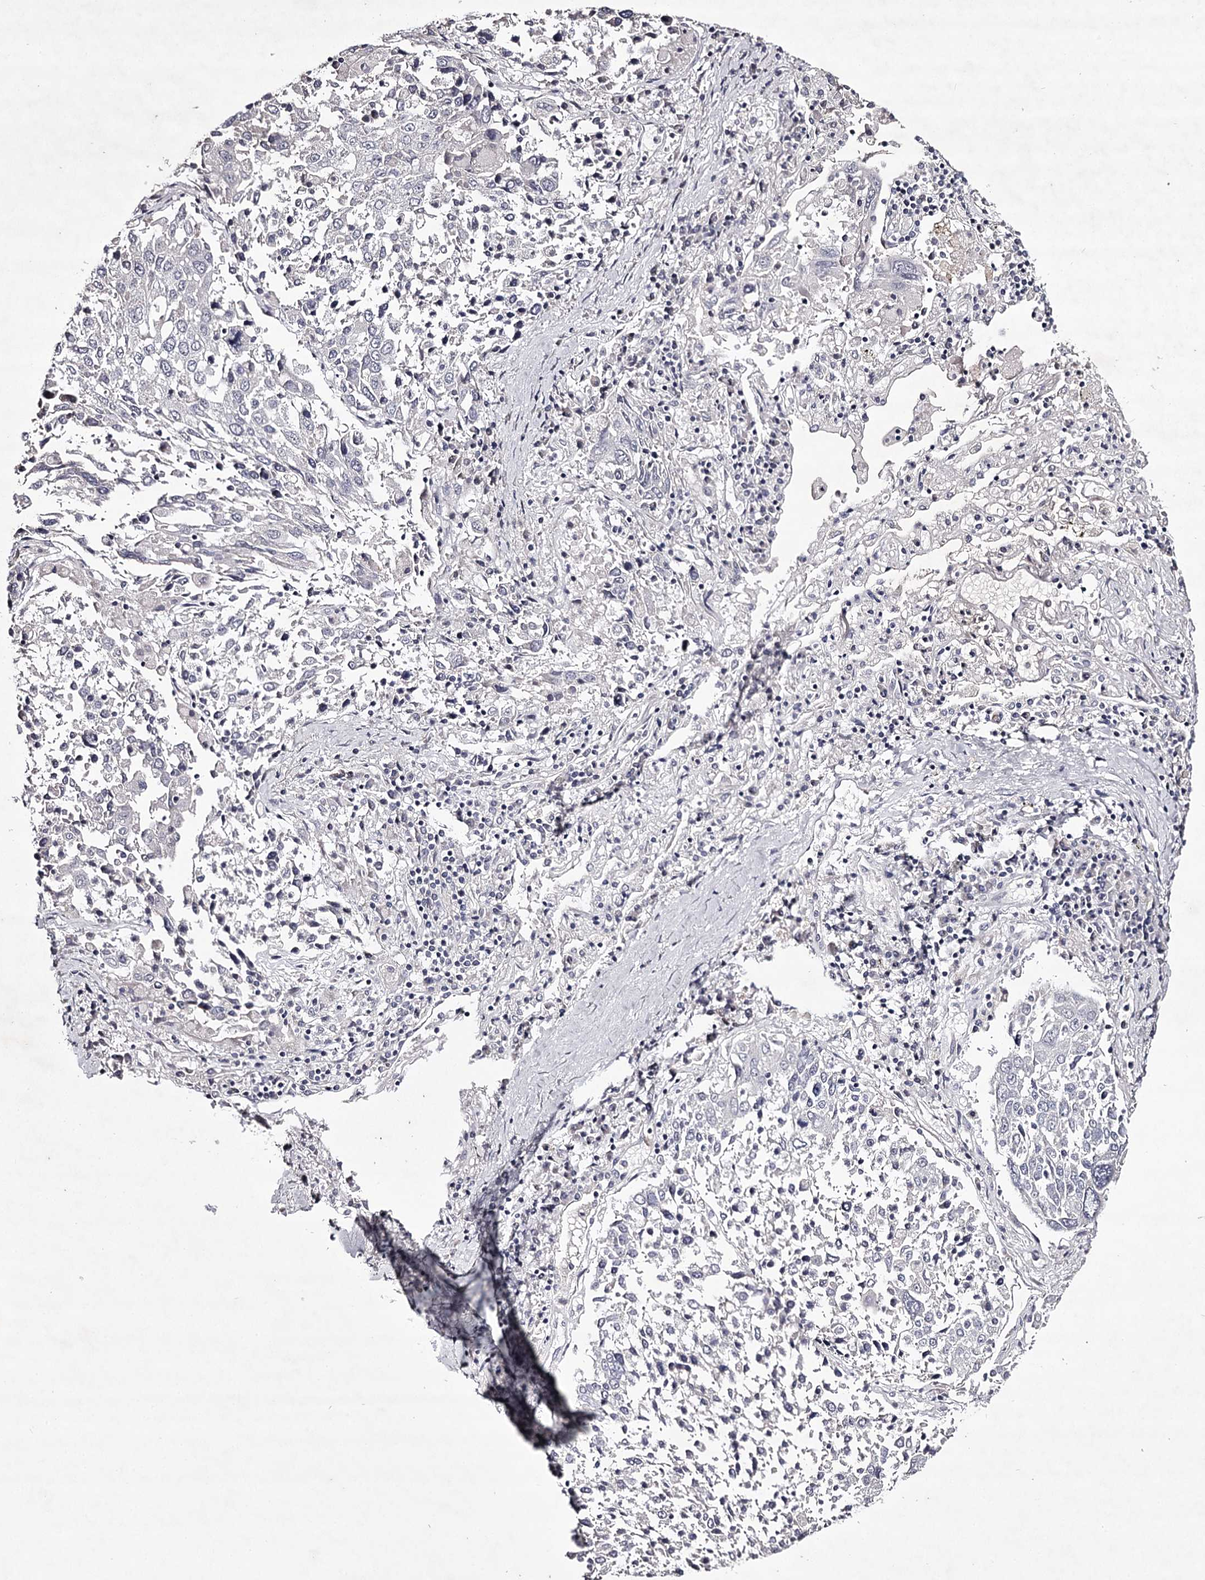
{"staining": {"intensity": "negative", "quantity": "none", "location": "none"}, "tissue": "lung cancer", "cell_type": "Tumor cells", "image_type": "cancer", "snomed": [{"axis": "morphology", "description": "Squamous cell carcinoma, NOS"}, {"axis": "topography", "description": "Lung"}], "caption": "This is an immunohistochemistry micrograph of human lung squamous cell carcinoma. There is no positivity in tumor cells.", "gene": "PRM2", "patient": {"sex": "male", "age": 65}}